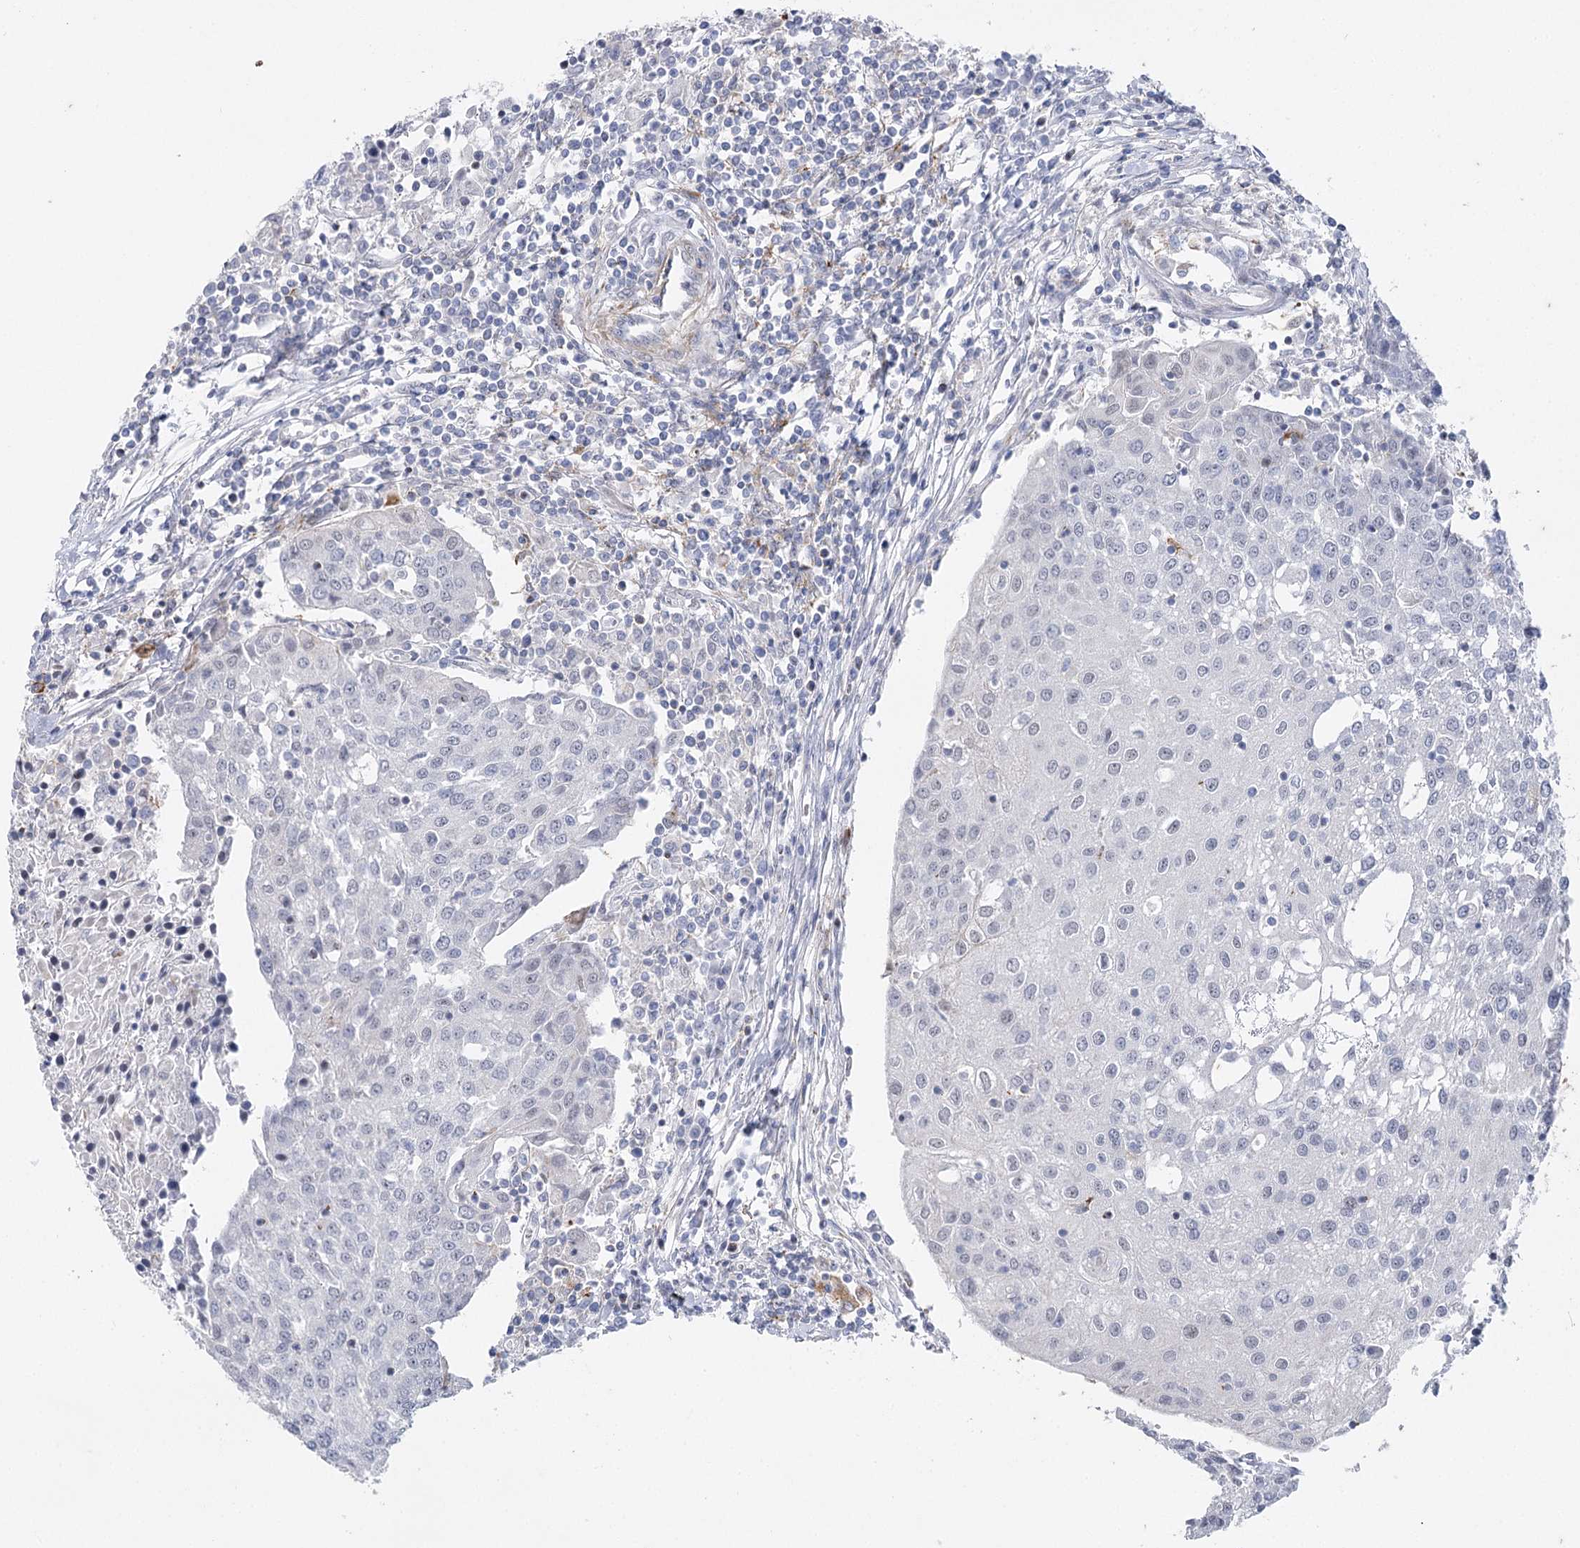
{"staining": {"intensity": "negative", "quantity": "none", "location": "none"}, "tissue": "urothelial cancer", "cell_type": "Tumor cells", "image_type": "cancer", "snomed": [{"axis": "morphology", "description": "Urothelial carcinoma, High grade"}, {"axis": "topography", "description": "Urinary bladder"}], "caption": "Human high-grade urothelial carcinoma stained for a protein using immunohistochemistry reveals no staining in tumor cells.", "gene": "AGXT2", "patient": {"sex": "female", "age": 85}}